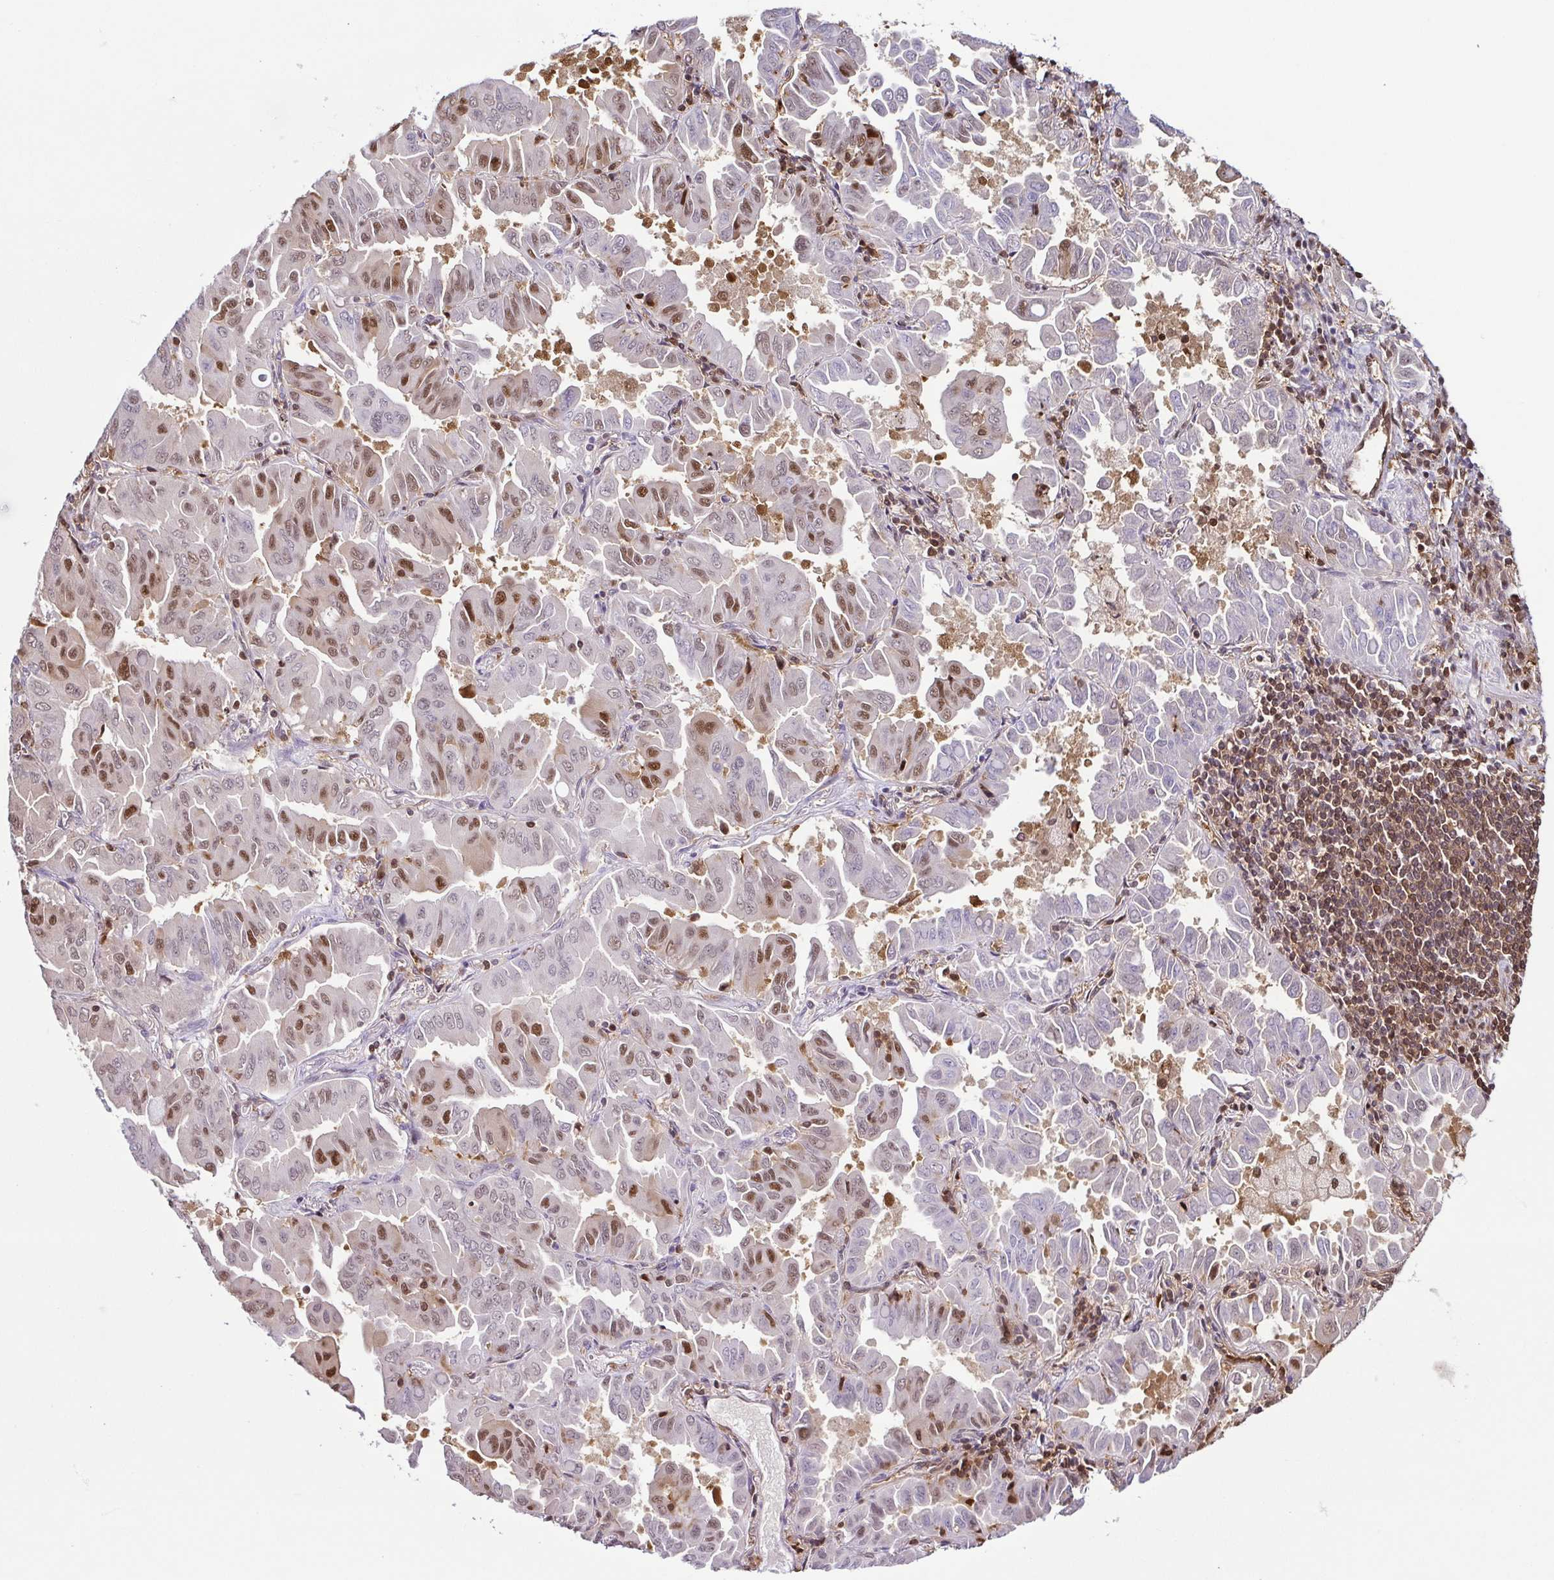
{"staining": {"intensity": "moderate", "quantity": "25%-75%", "location": "nuclear"}, "tissue": "lung cancer", "cell_type": "Tumor cells", "image_type": "cancer", "snomed": [{"axis": "morphology", "description": "Adenocarcinoma, NOS"}, {"axis": "topography", "description": "Lung"}], "caption": "IHC micrograph of human adenocarcinoma (lung) stained for a protein (brown), which demonstrates medium levels of moderate nuclear expression in about 25%-75% of tumor cells.", "gene": "PSMB9", "patient": {"sex": "male", "age": 64}}